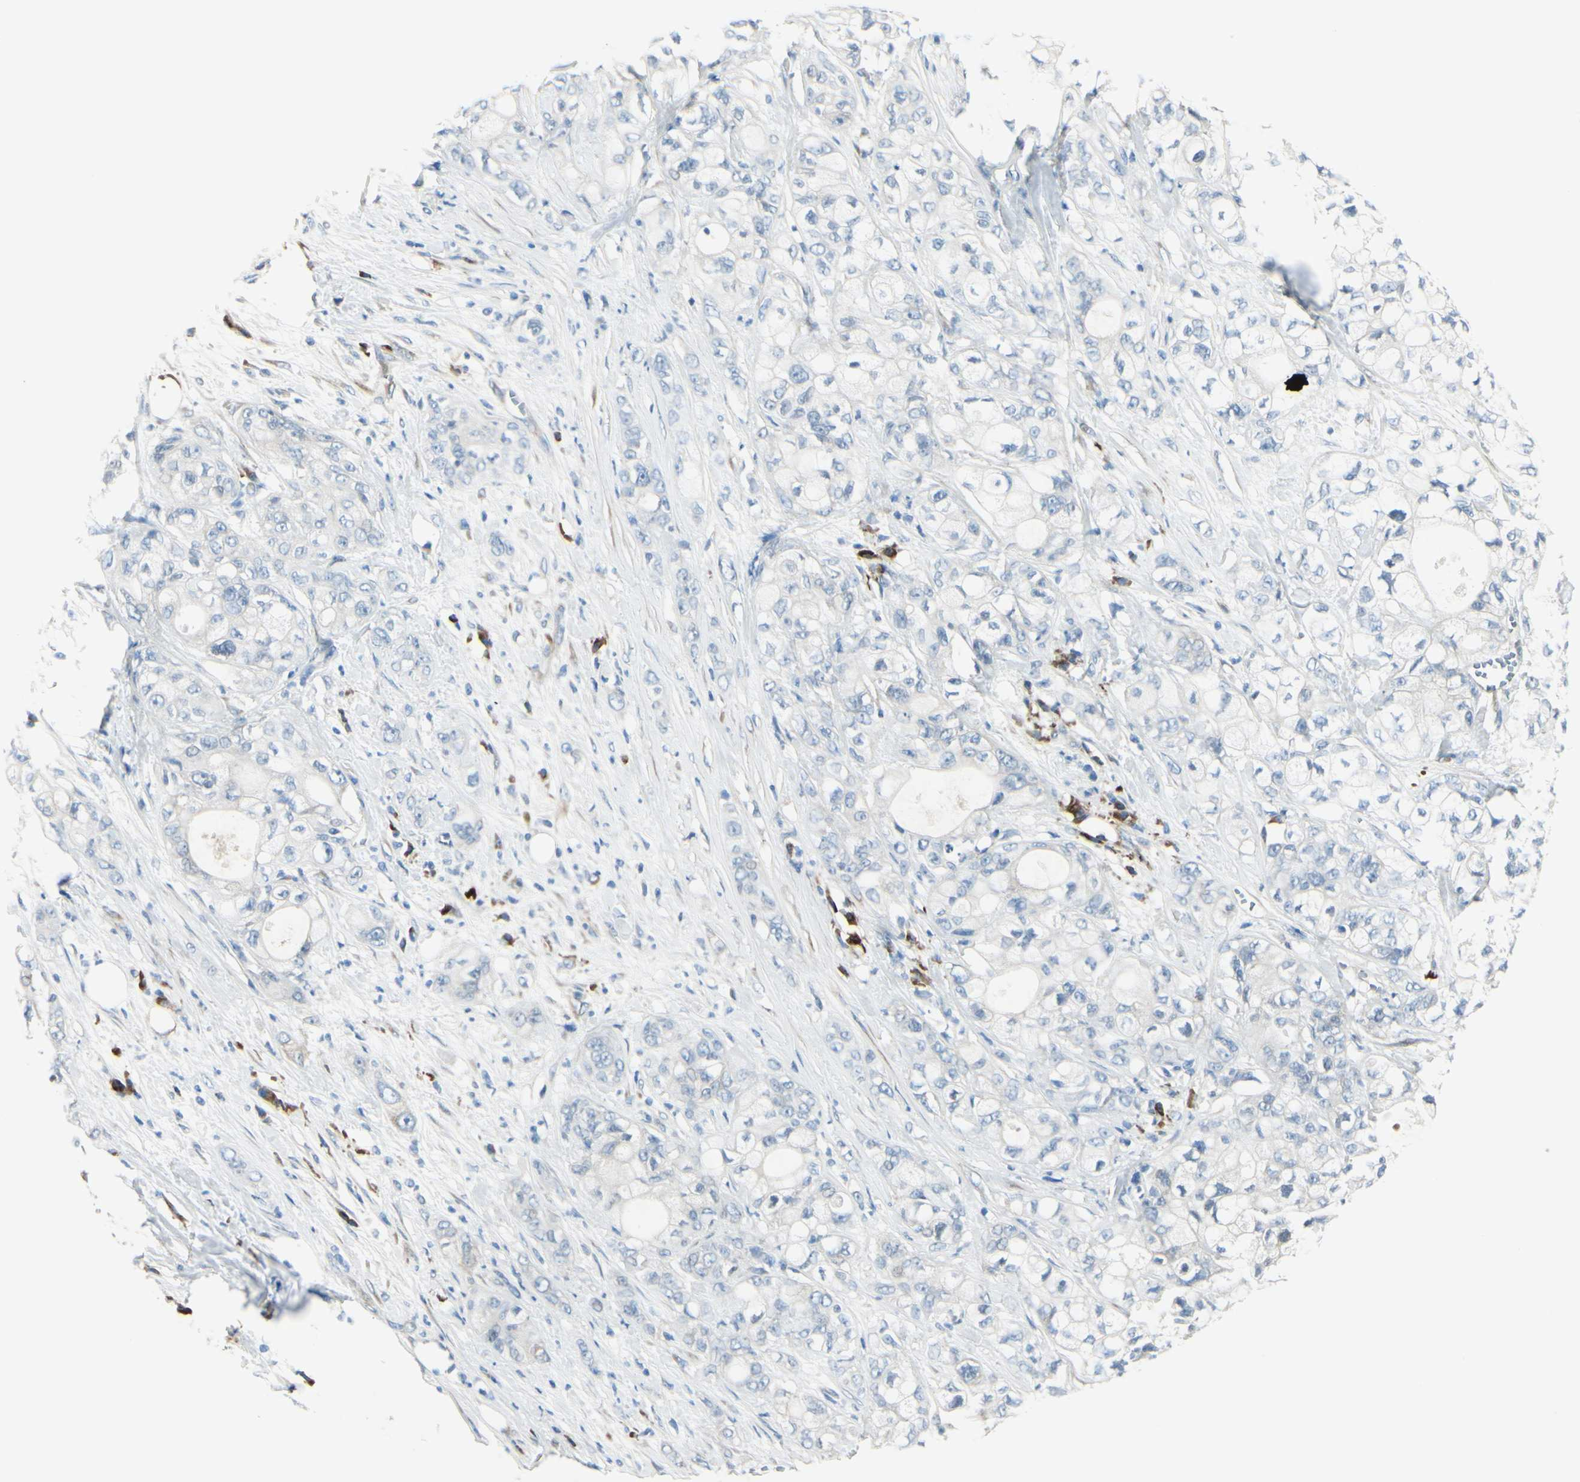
{"staining": {"intensity": "negative", "quantity": "none", "location": "none"}, "tissue": "pancreatic cancer", "cell_type": "Tumor cells", "image_type": "cancer", "snomed": [{"axis": "morphology", "description": "Adenocarcinoma, NOS"}, {"axis": "topography", "description": "Pancreas"}], "caption": "This image is of pancreatic adenocarcinoma stained with immunohistochemistry (IHC) to label a protein in brown with the nuclei are counter-stained blue. There is no expression in tumor cells.", "gene": "SELENOS", "patient": {"sex": "male", "age": 70}}